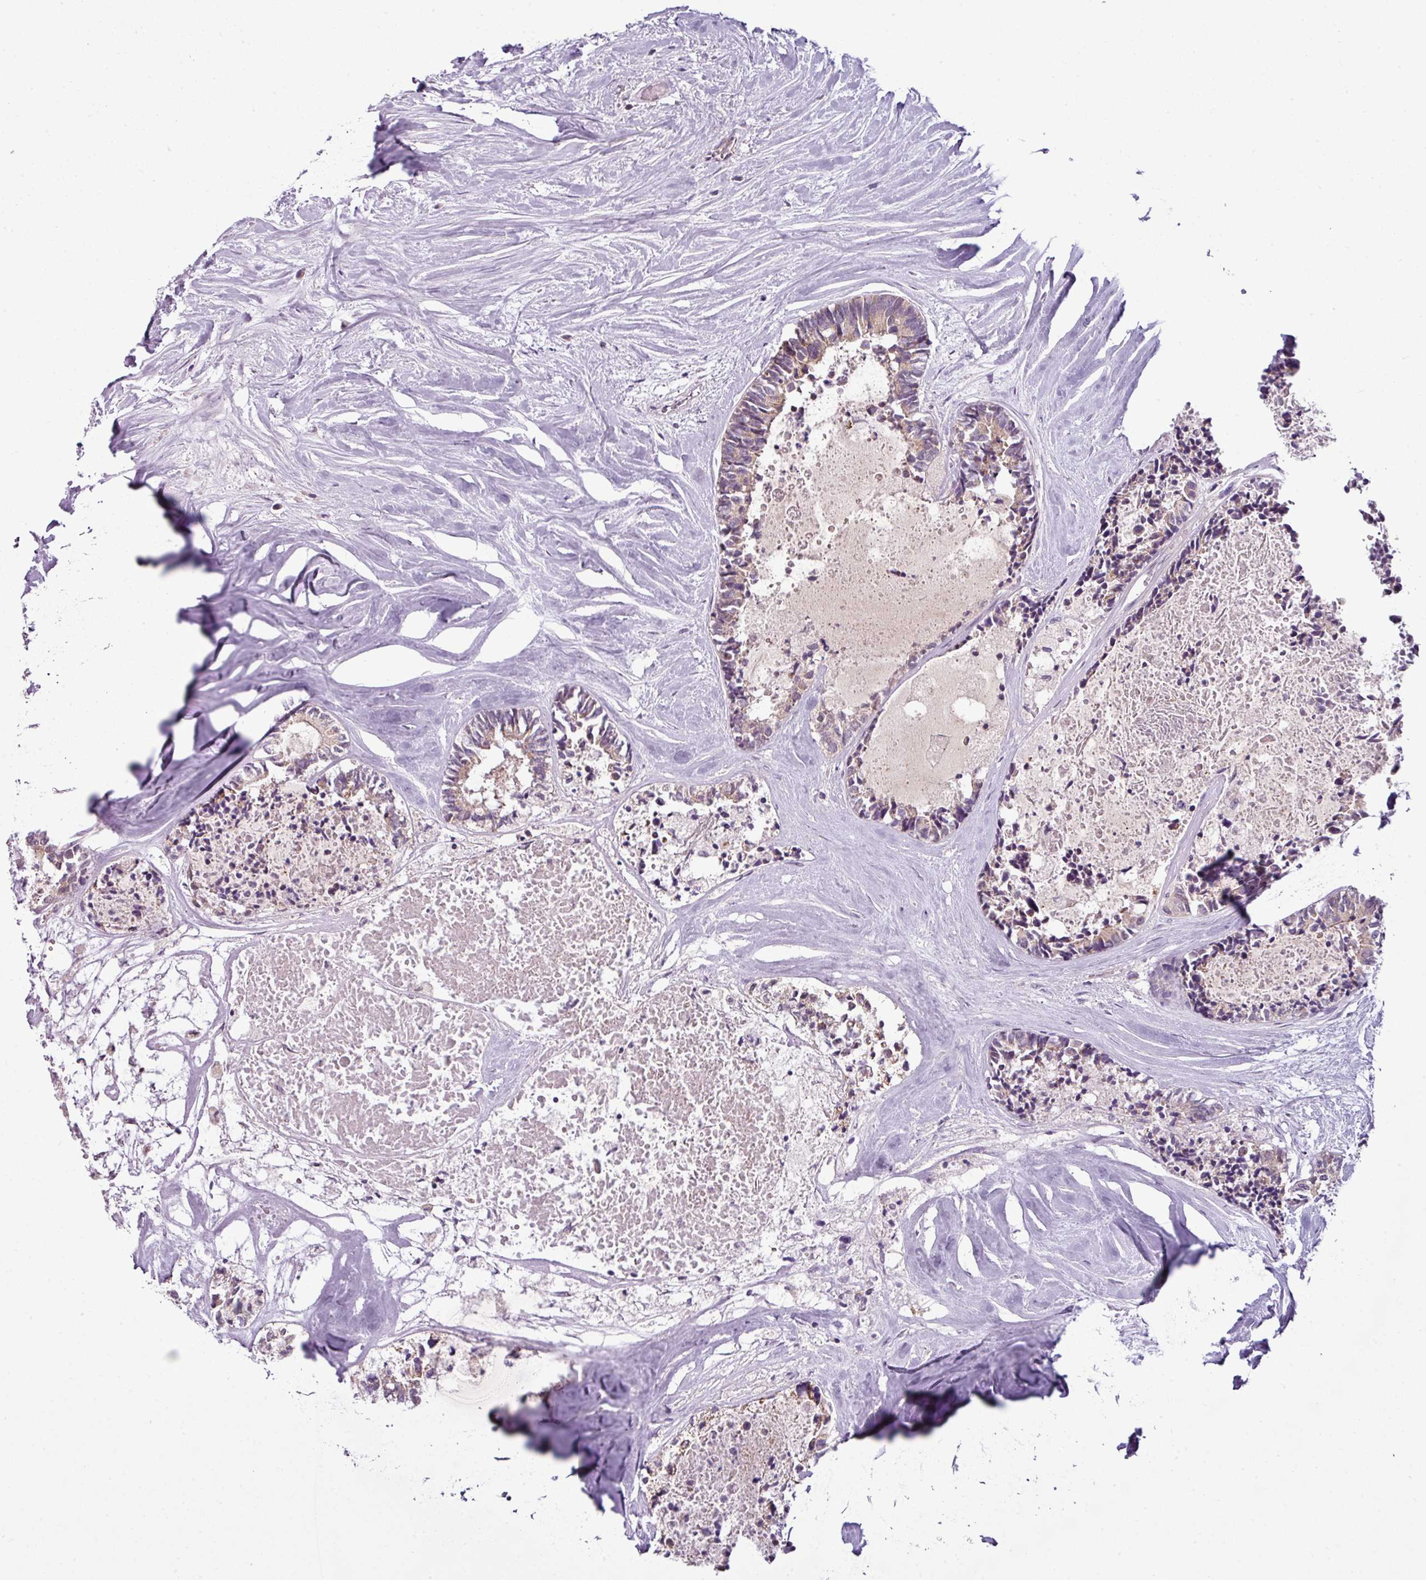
{"staining": {"intensity": "weak", "quantity": ">75%", "location": "cytoplasmic/membranous"}, "tissue": "colorectal cancer", "cell_type": "Tumor cells", "image_type": "cancer", "snomed": [{"axis": "morphology", "description": "Adenocarcinoma, NOS"}, {"axis": "topography", "description": "Colon"}, {"axis": "topography", "description": "Rectum"}], "caption": "Immunohistochemical staining of colorectal adenocarcinoma shows low levels of weak cytoplasmic/membranous positivity in approximately >75% of tumor cells.", "gene": "DERPC", "patient": {"sex": "male", "age": 57}}